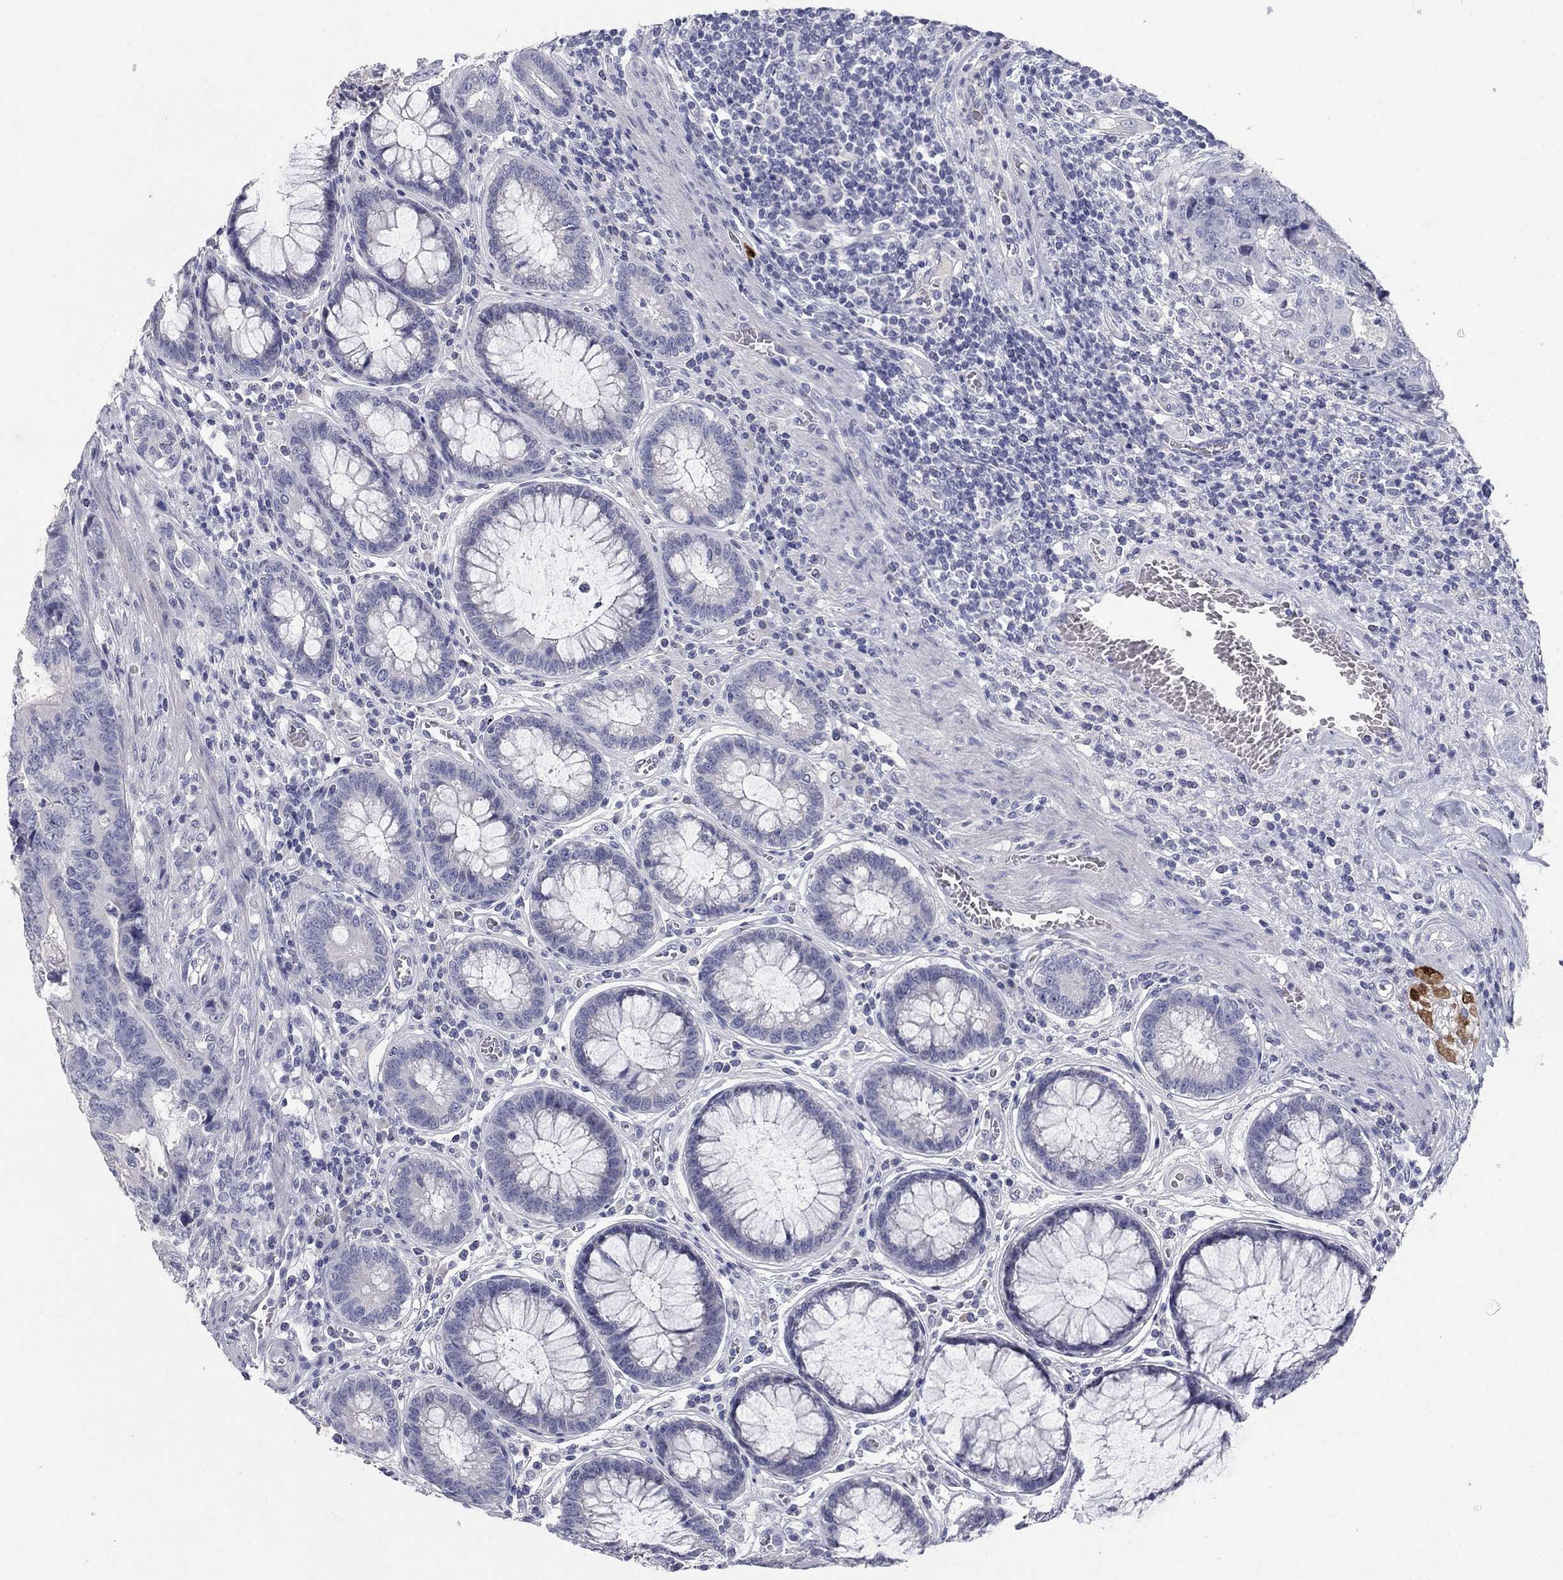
{"staining": {"intensity": "negative", "quantity": "none", "location": "none"}, "tissue": "colorectal cancer", "cell_type": "Tumor cells", "image_type": "cancer", "snomed": [{"axis": "morphology", "description": "Adenocarcinoma, NOS"}, {"axis": "topography", "description": "Colon"}], "caption": "Immunohistochemistry of adenocarcinoma (colorectal) shows no expression in tumor cells.", "gene": "ELAVL4", "patient": {"sex": "female", "age": 48}}